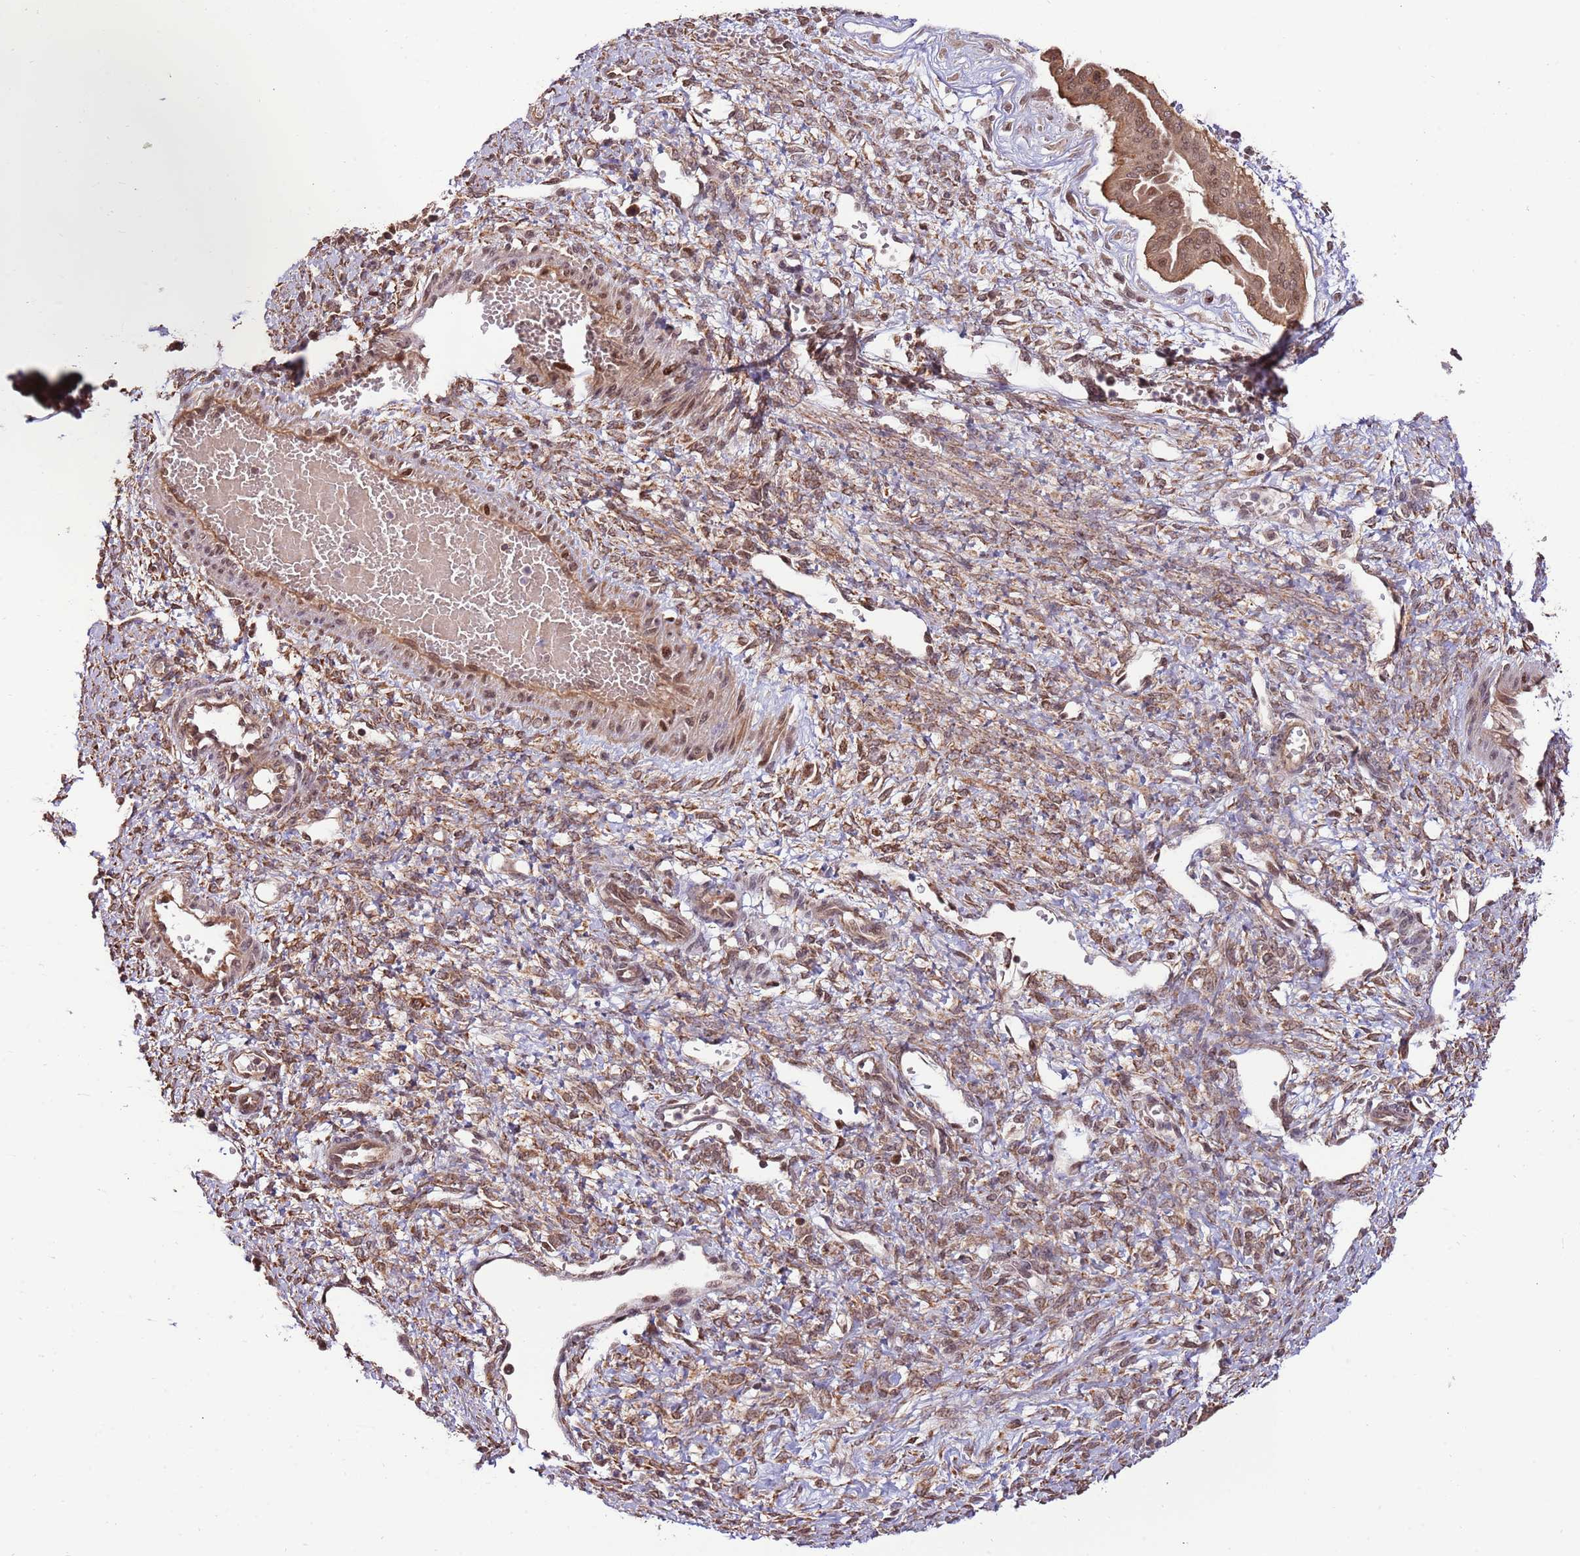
{"staining": {"intensity": "strong", "quantity": ">75%", "location": "cytoplasmic/membranous,nuclear"}, "tissue": "ovarian cancer", "cell_type": "Tumor cells", "image_type": "cancer", "snomed": [{"axis": "morphology", "description": "Cystadenocarcinoma, mucinous, NOS"}, {"axis": "topography", "description": "Ovary"}], "caption": "This photomicrograph exhibits immunohistochemistry staining of human ovarian cancer, with high strong cytoplasmic/membranous and nuclear positivity in about >75% of tumor cells.", "gene": "RIF1", "patient": {"sex": "female", "age": 73}}